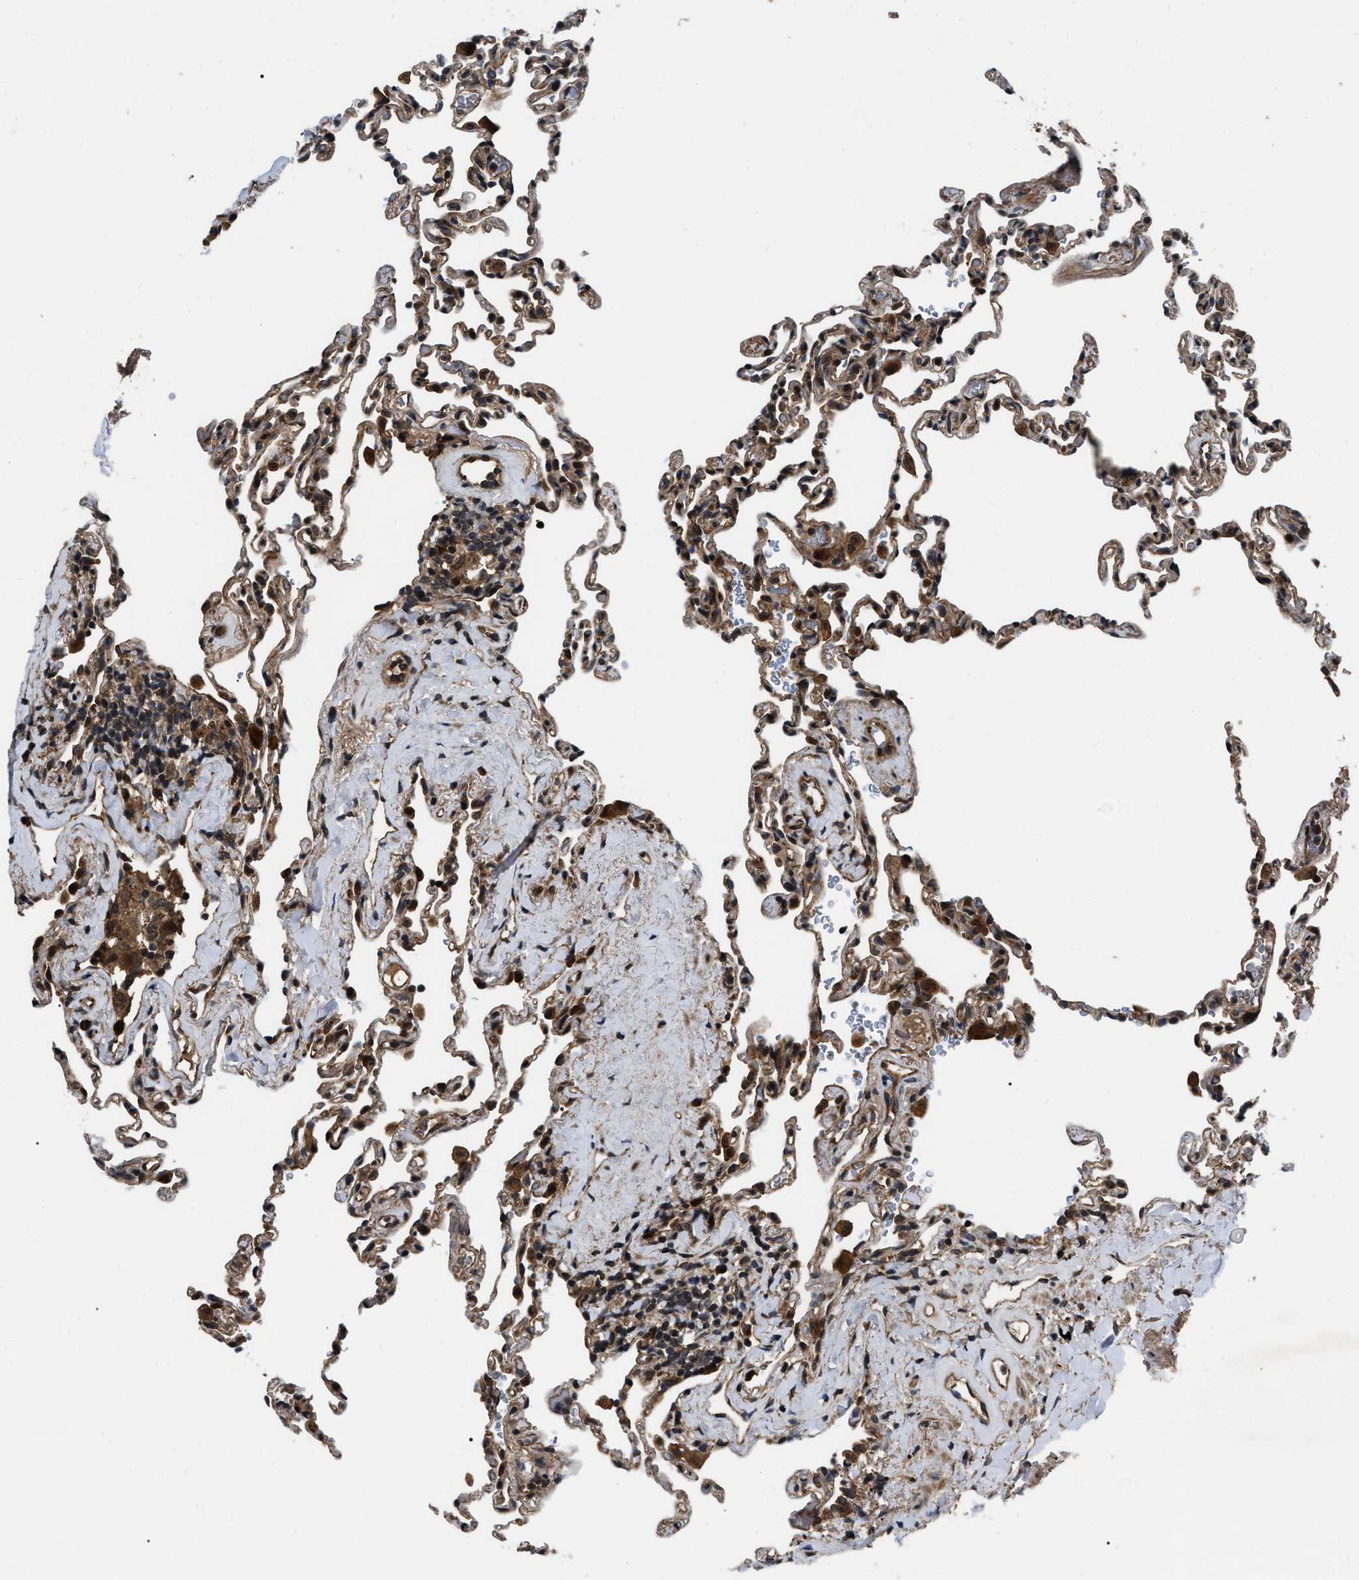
{"staining": {"intensity": "moderate", "quantity": "25%-75%", "location": "cytoplasmic/membranous,nuclear"}, "tissue": "lung", "cell_type": "Alveolar cells", "image_type": "normal", "snomed": [{"axis": "morphology", "description": "Normal tissue, NOS"}, {"axis": "topography", "description": "Lung"}], "caption": "Protein analysis of normal lung demonstrates moderate cytoplasmic/membranous,nuclear expression in about 25%-75% of alveolar cells. (DAB (3,3'-diaminobenzidine) IHC, brown staining for protein, blue staining for nuclei).", "gene": "PPWD1", "patient": {"sex": "male", "age": 59}}